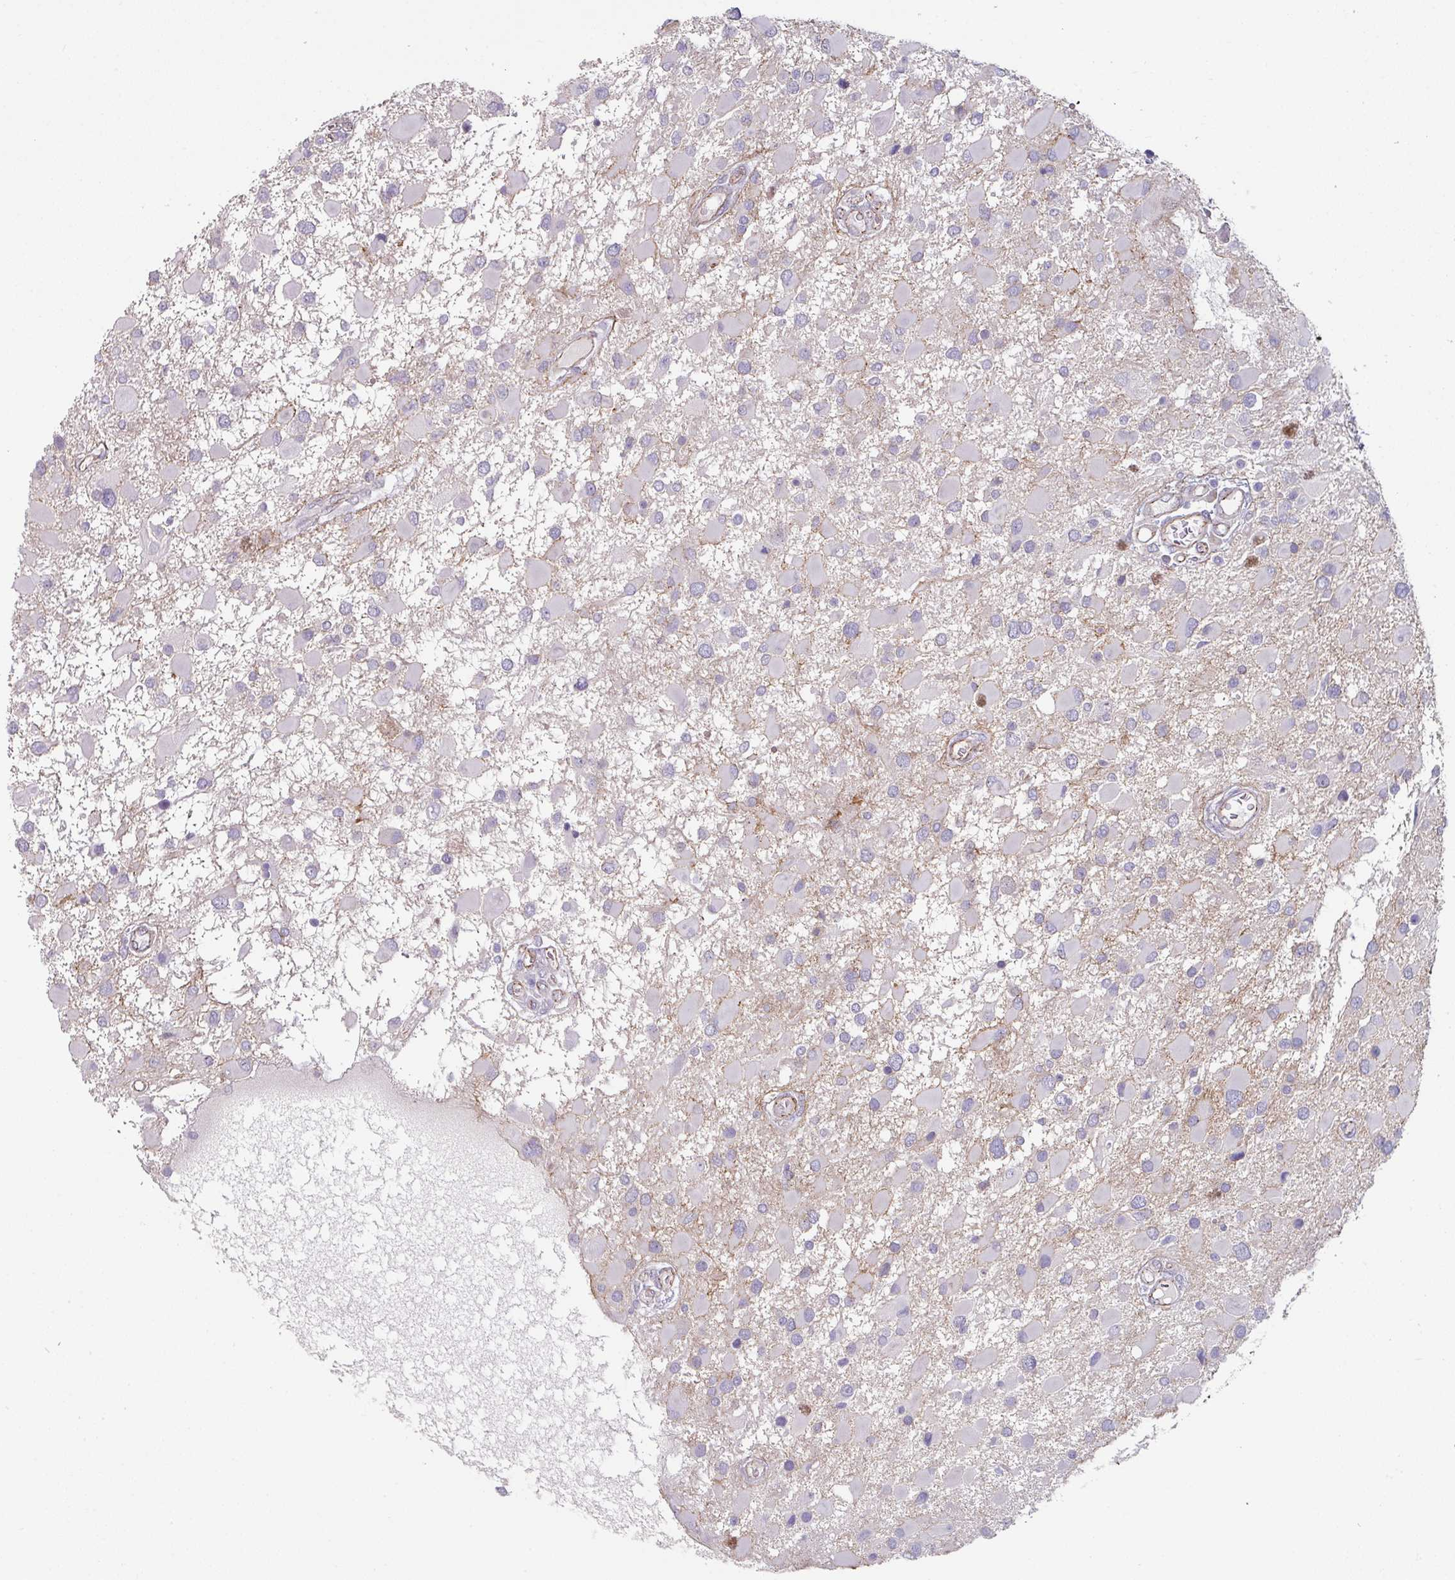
{"staining": {"intensity": "negative", "quantity": "none", "location": "none"}, "tissue": "glioma", "cell_type": "Tumor cells", "image_type": "cancer", "snomed": [{"axis": "morphology", "description": "Glioma, malignant, High grade"}, {"axis": "topography", "description": "Brain"}], "caption": "Human malignant glioma (high-grade) stained for a protein using immunohistochemistry (IHC) demonstrates no positivity in tumor cells.", "gene": "JUP", "patient": {"sex": "male", "age": 53}}